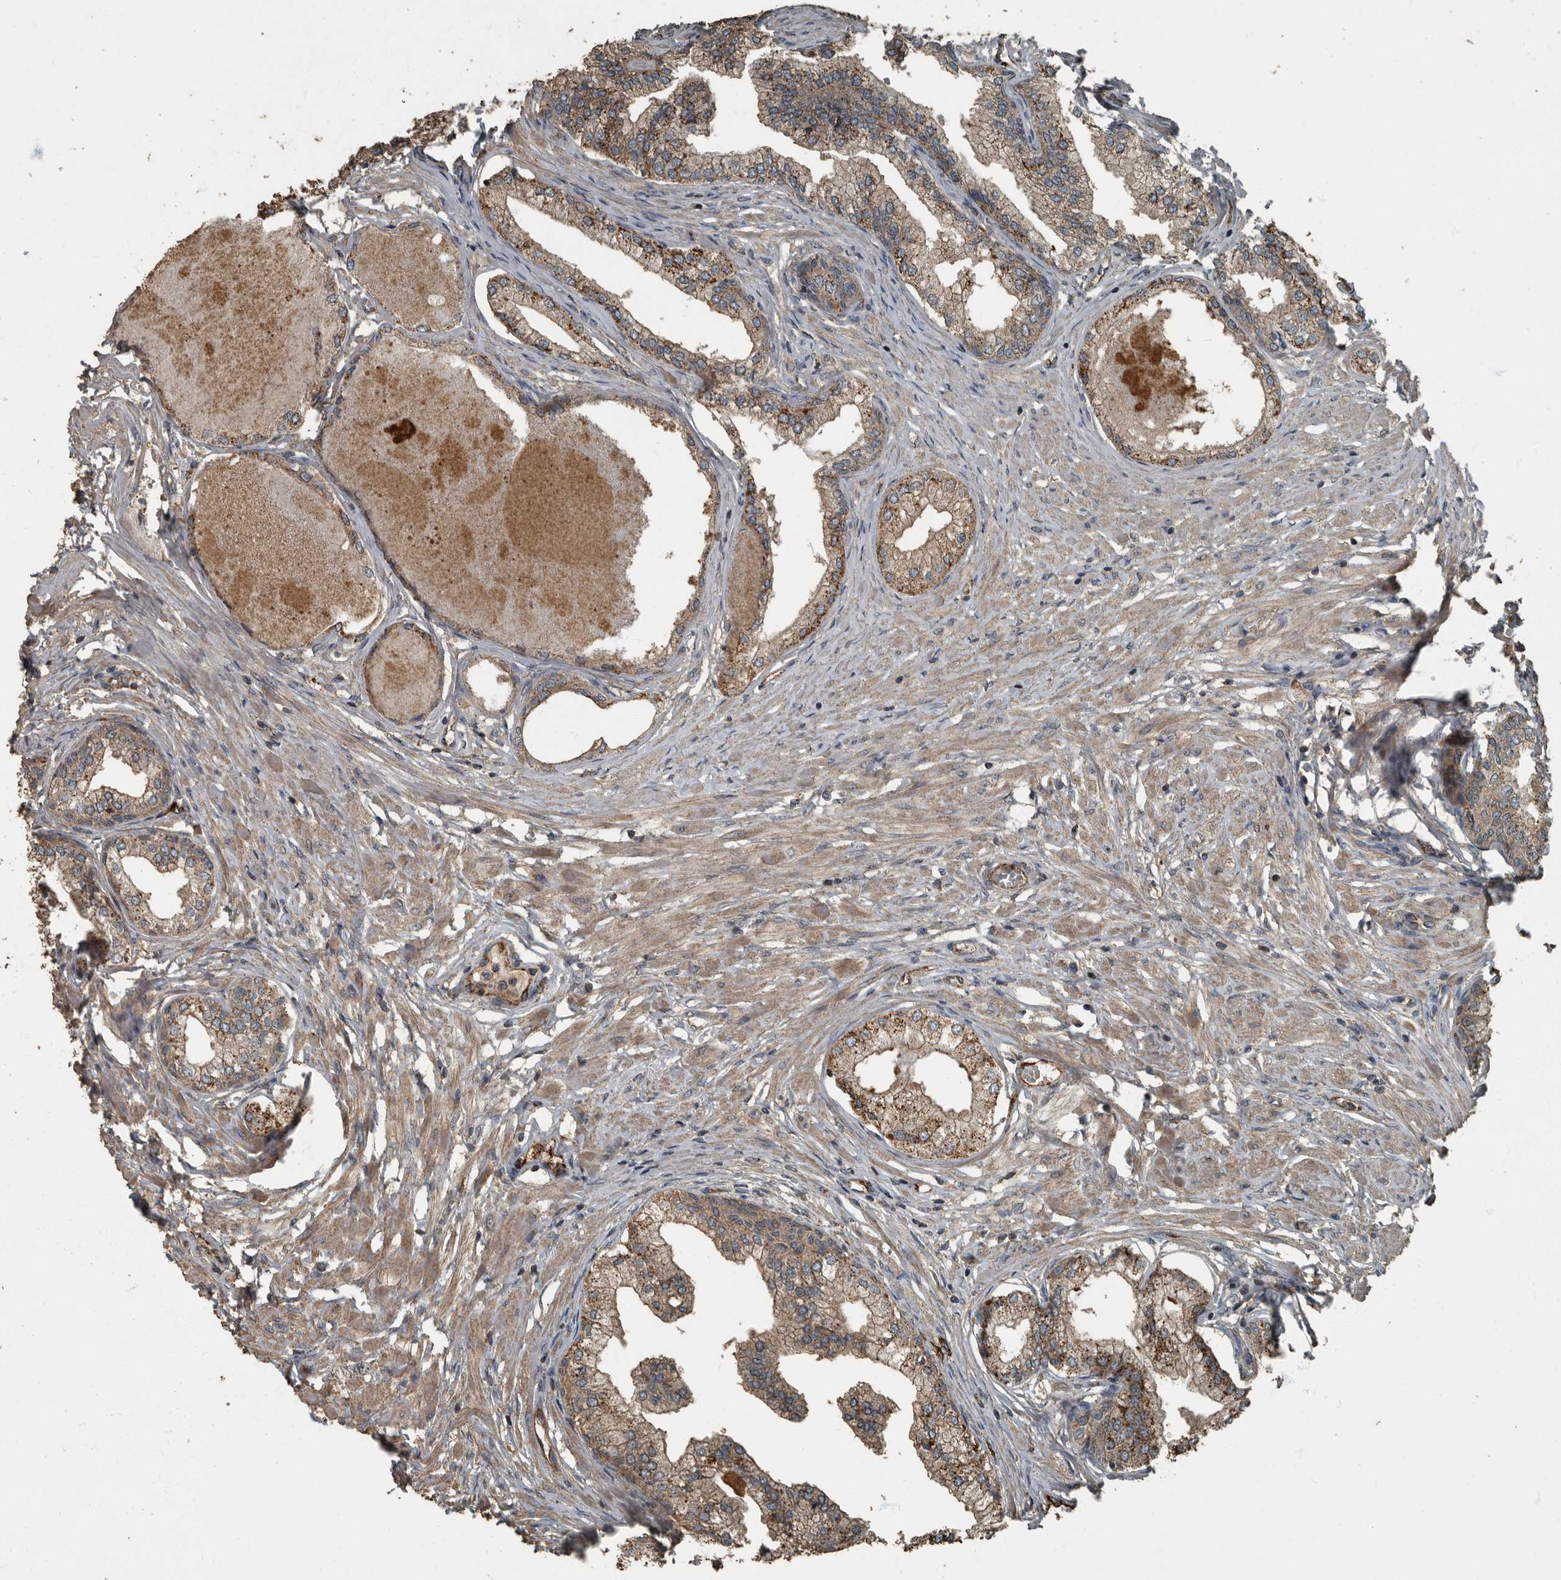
{"staining": {"intensity": "moderate", "quantity": ">75%", "location": "cytoplasmic/membranous"}, "tissue": "prostate", "cell_type": "Glandular cells", "image_type": "normal", "snomed": [{"axis": "morphology", "description": "Normal tissue, NOS"}, {"axis": "morphology", "description": "Urothelial carcinoma, Low grade"}, {"axis": "topography", "description": "Urinary bladder"}, {"axis": "topography", "description": "Prostate"}], "caption": "Prostate stained with immunohistochemistry (IHC) displays moderate cytoplasmic/membranous positivity in about >75% of glandular cells.", "gene": "IL15RA", "patient": {"sex": "male", "age": 60}}